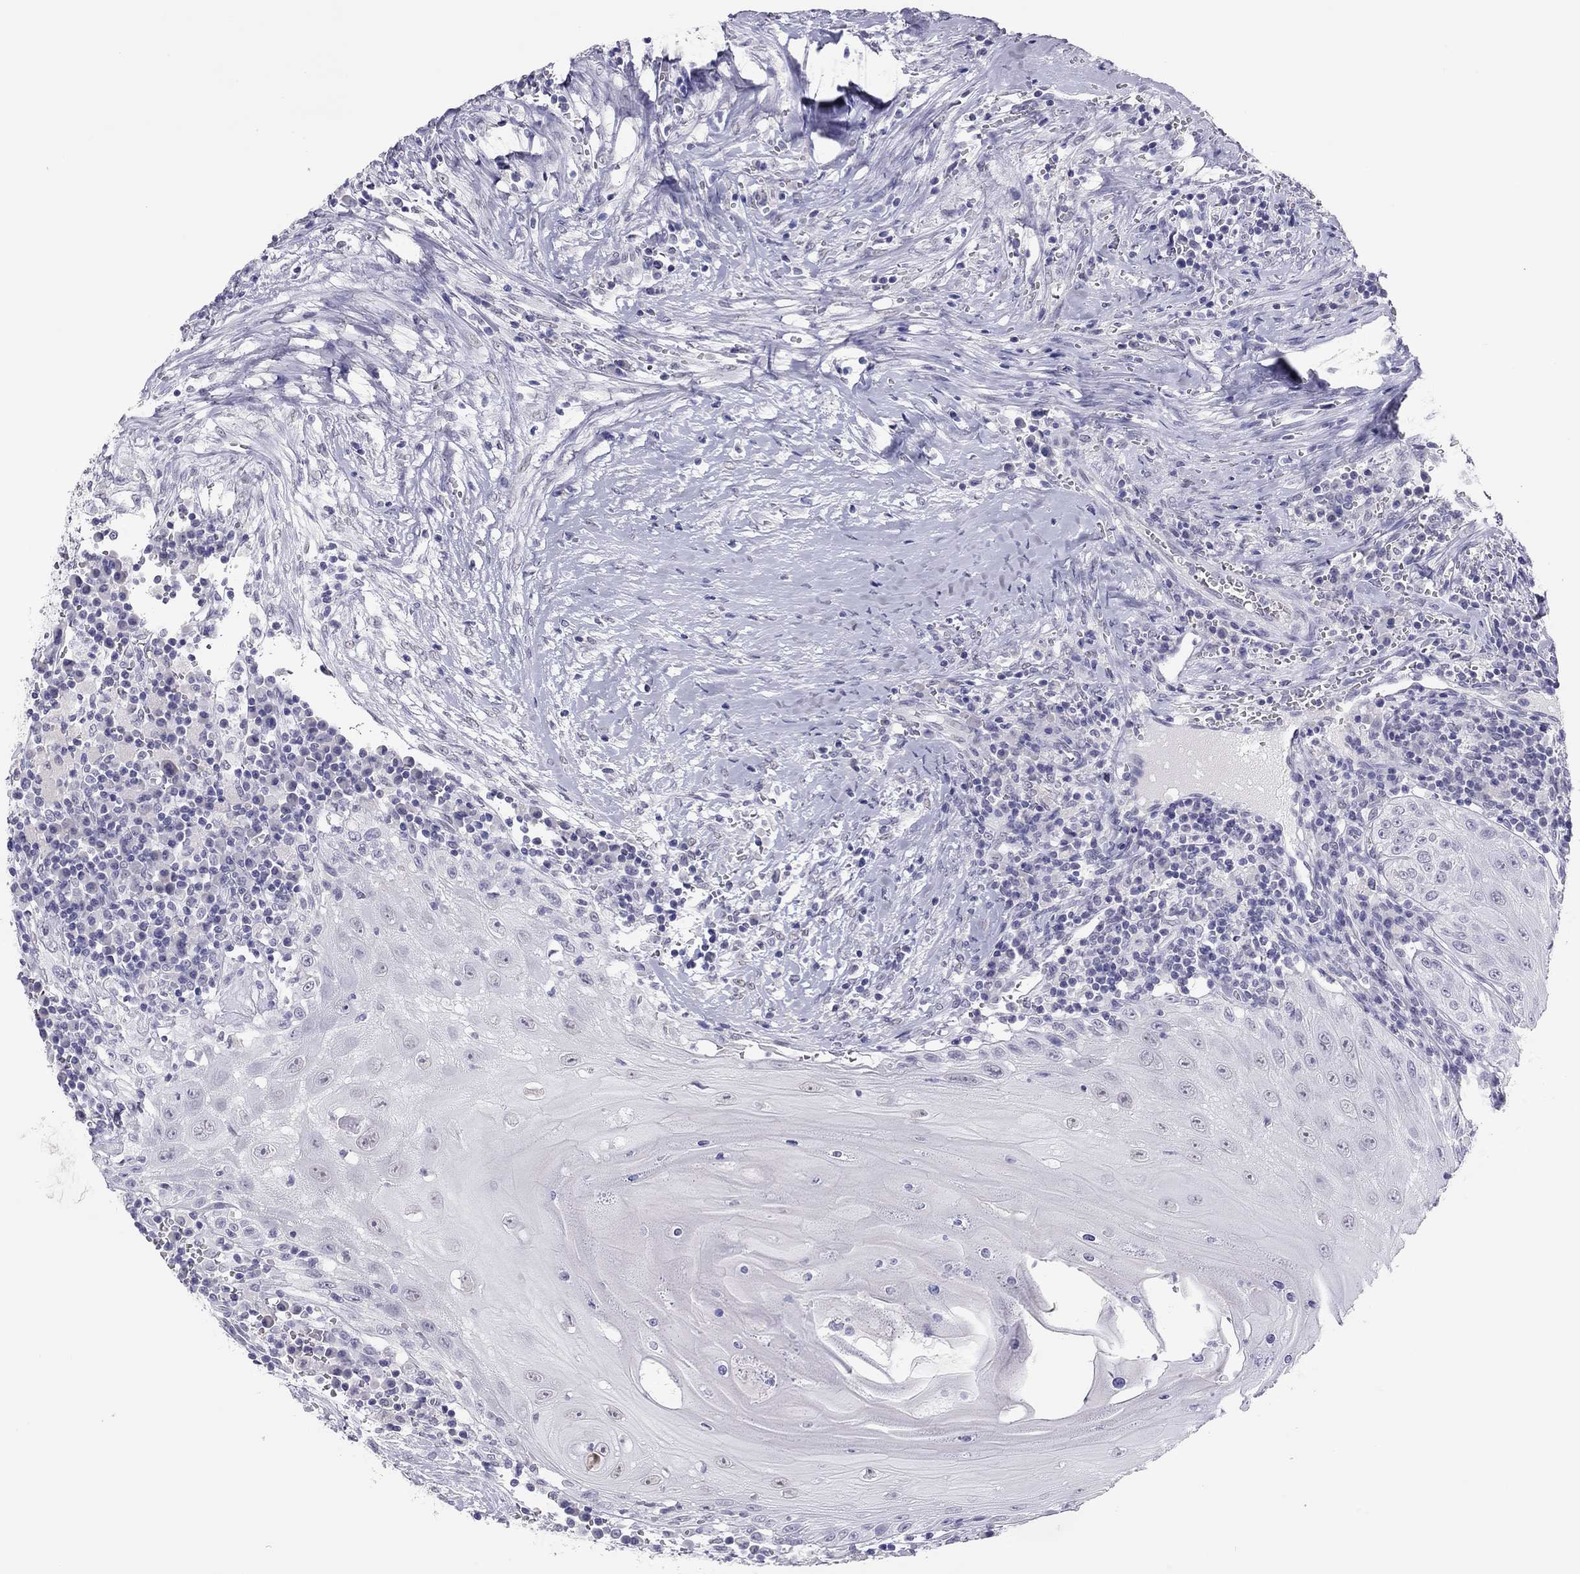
{"staining": {"intensity": "negative", "quantity": "none", "location": "none"}, "tissue": "head and neck cancer", "cell_type": "Tumor cells", "image_type": "cancer", "snomed": [{"axis": "morphology", "description": "Squamous cell carcinoma, NOS"}, {"axis": "topography", "description": "Oral tissue"}, {"axis": "topography", "description": "Head-Neck"}], "caption": "This is an immunohistochemistry micrograph of head and neck squamous cell carcinoma. There is no staining in tumor cells.", "gene": "PHOX2A", "patient": {"sex": "male", "age": 58}}